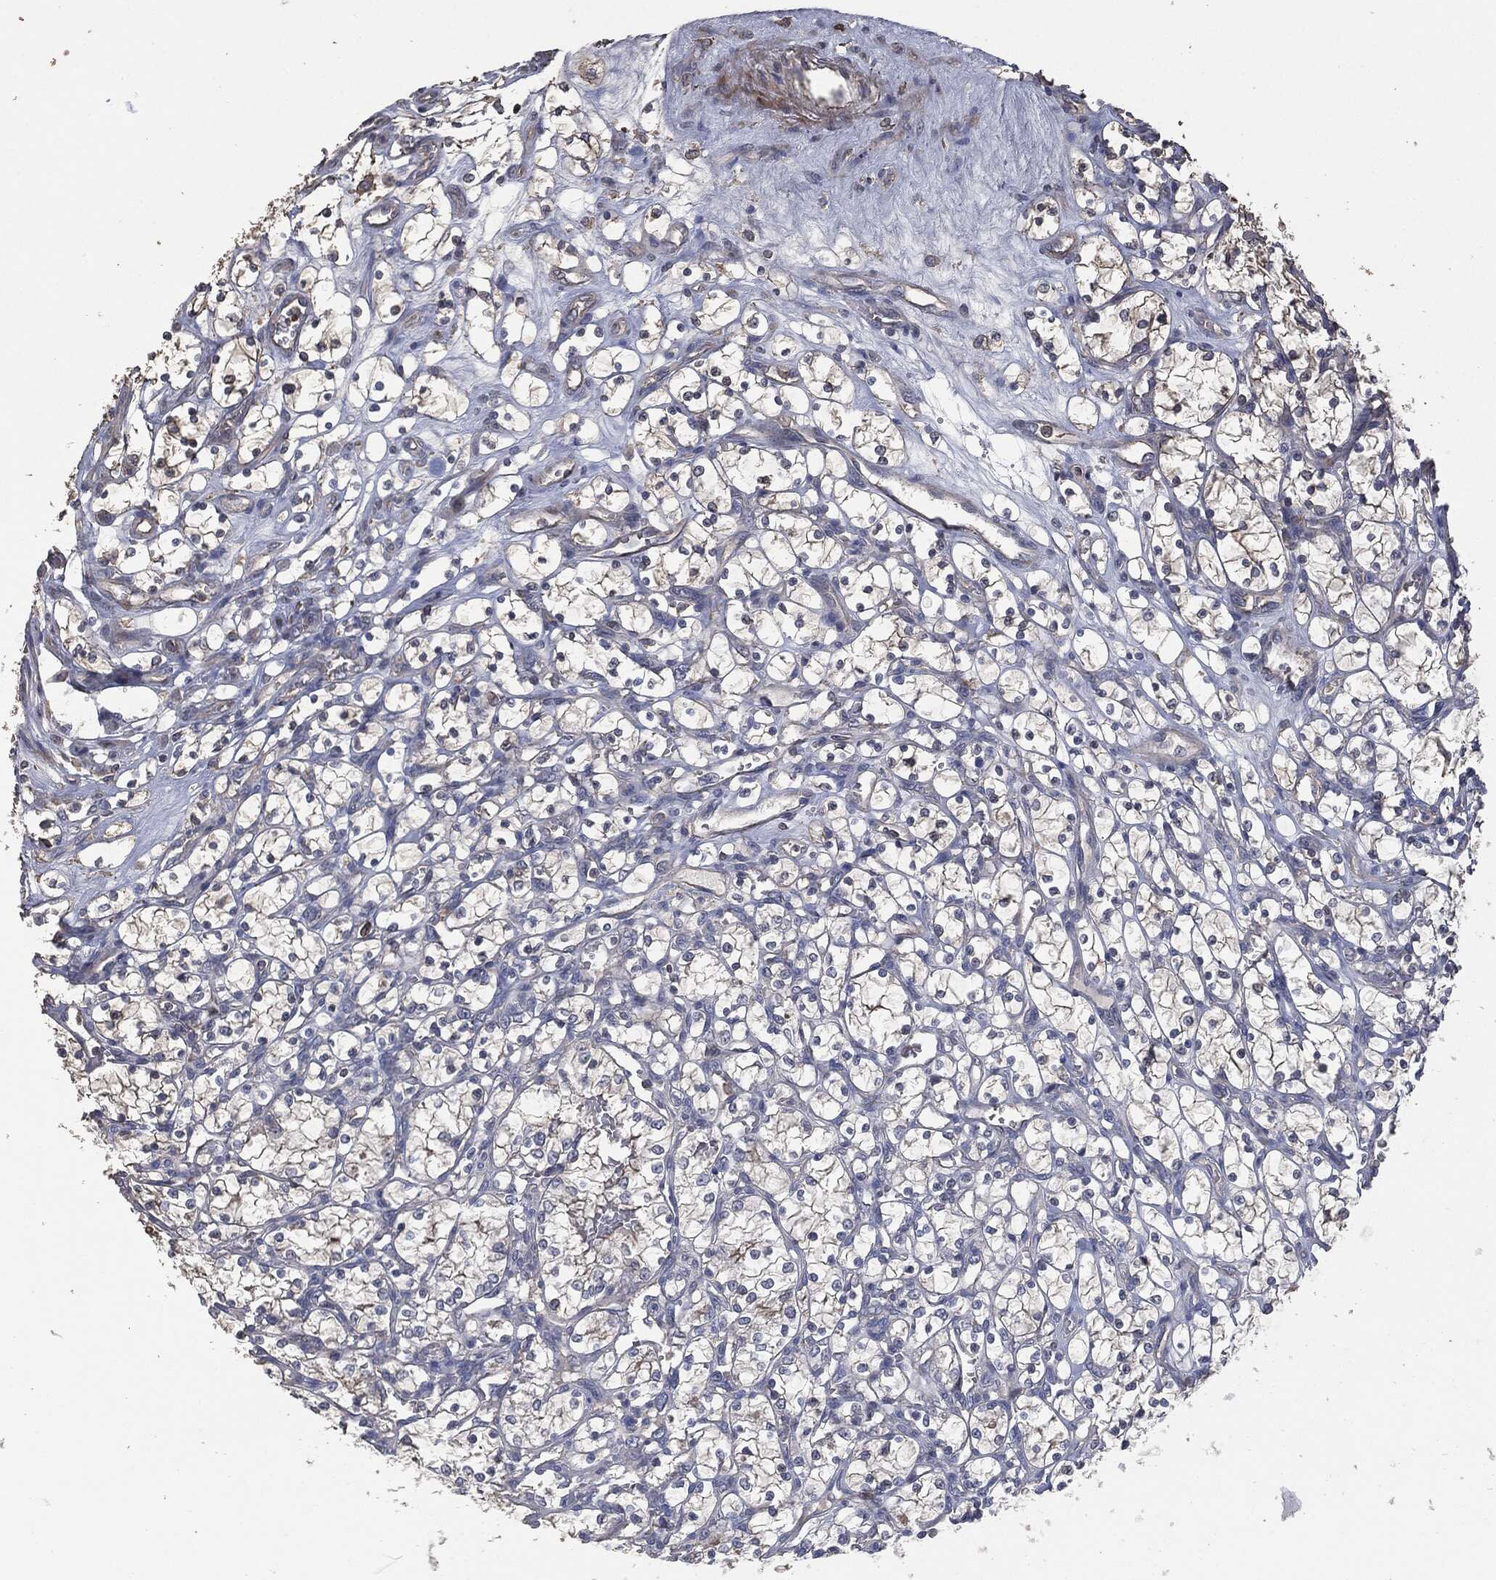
{"staining": {"intensity": "negative", "quantity": "none", "location": "none"}, "tissue": "renal cancer", "cell_type": "Tumor cells", "image_type": "cancer", "snomed": [{"axis": "morphology", "description": "Adenocarcinoma, NOS"}, {"axis": "topography", "description": "Kidney"}], "caption": "DAB (3,3'-diaminobenzidine) immunohistochemical staining of renal cancer (adenocarcinoma) shows no significant expression in tumor cells.", "gene": "MSLN", "patient": {"sex": "female", "age": 69}}